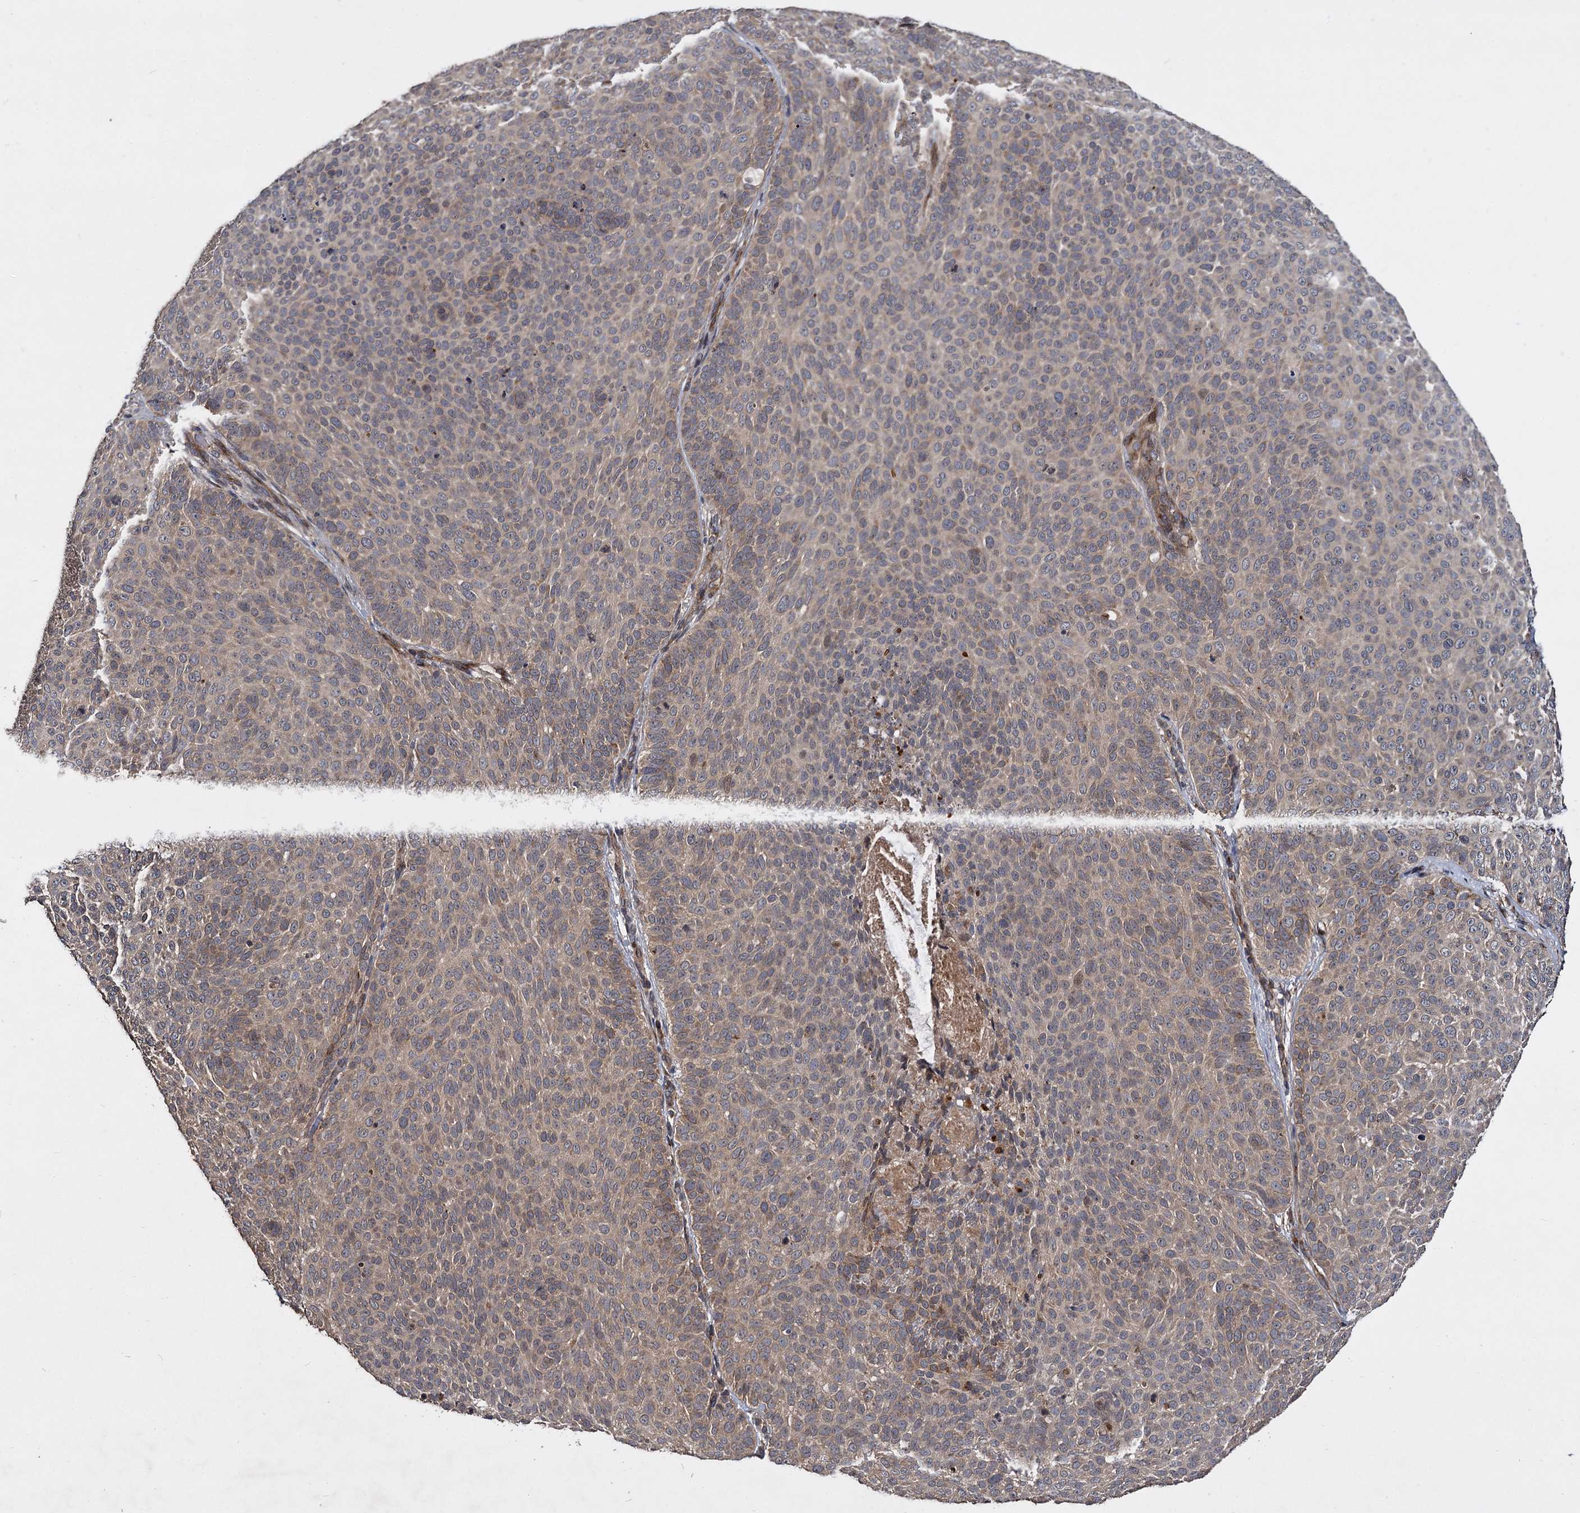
{"staining": {"intensity": "weak", "quantity": ">75%", "location": "cytoplasmic/membranous"}, "tissue": "skin cancer", "cell_type": "Tumor cells", "image_type": "cancer", "snomed": [{"axis": "morphology", "description": "Basal cell carcinoma"}, {"axis": "topography", "description": "Skin"}], "caption": "Skin cancer stained with a protein marker displays weak staining in tumor cells.", "gene": "INPPL1", "patient": {"sex": "male", "age": 85}}